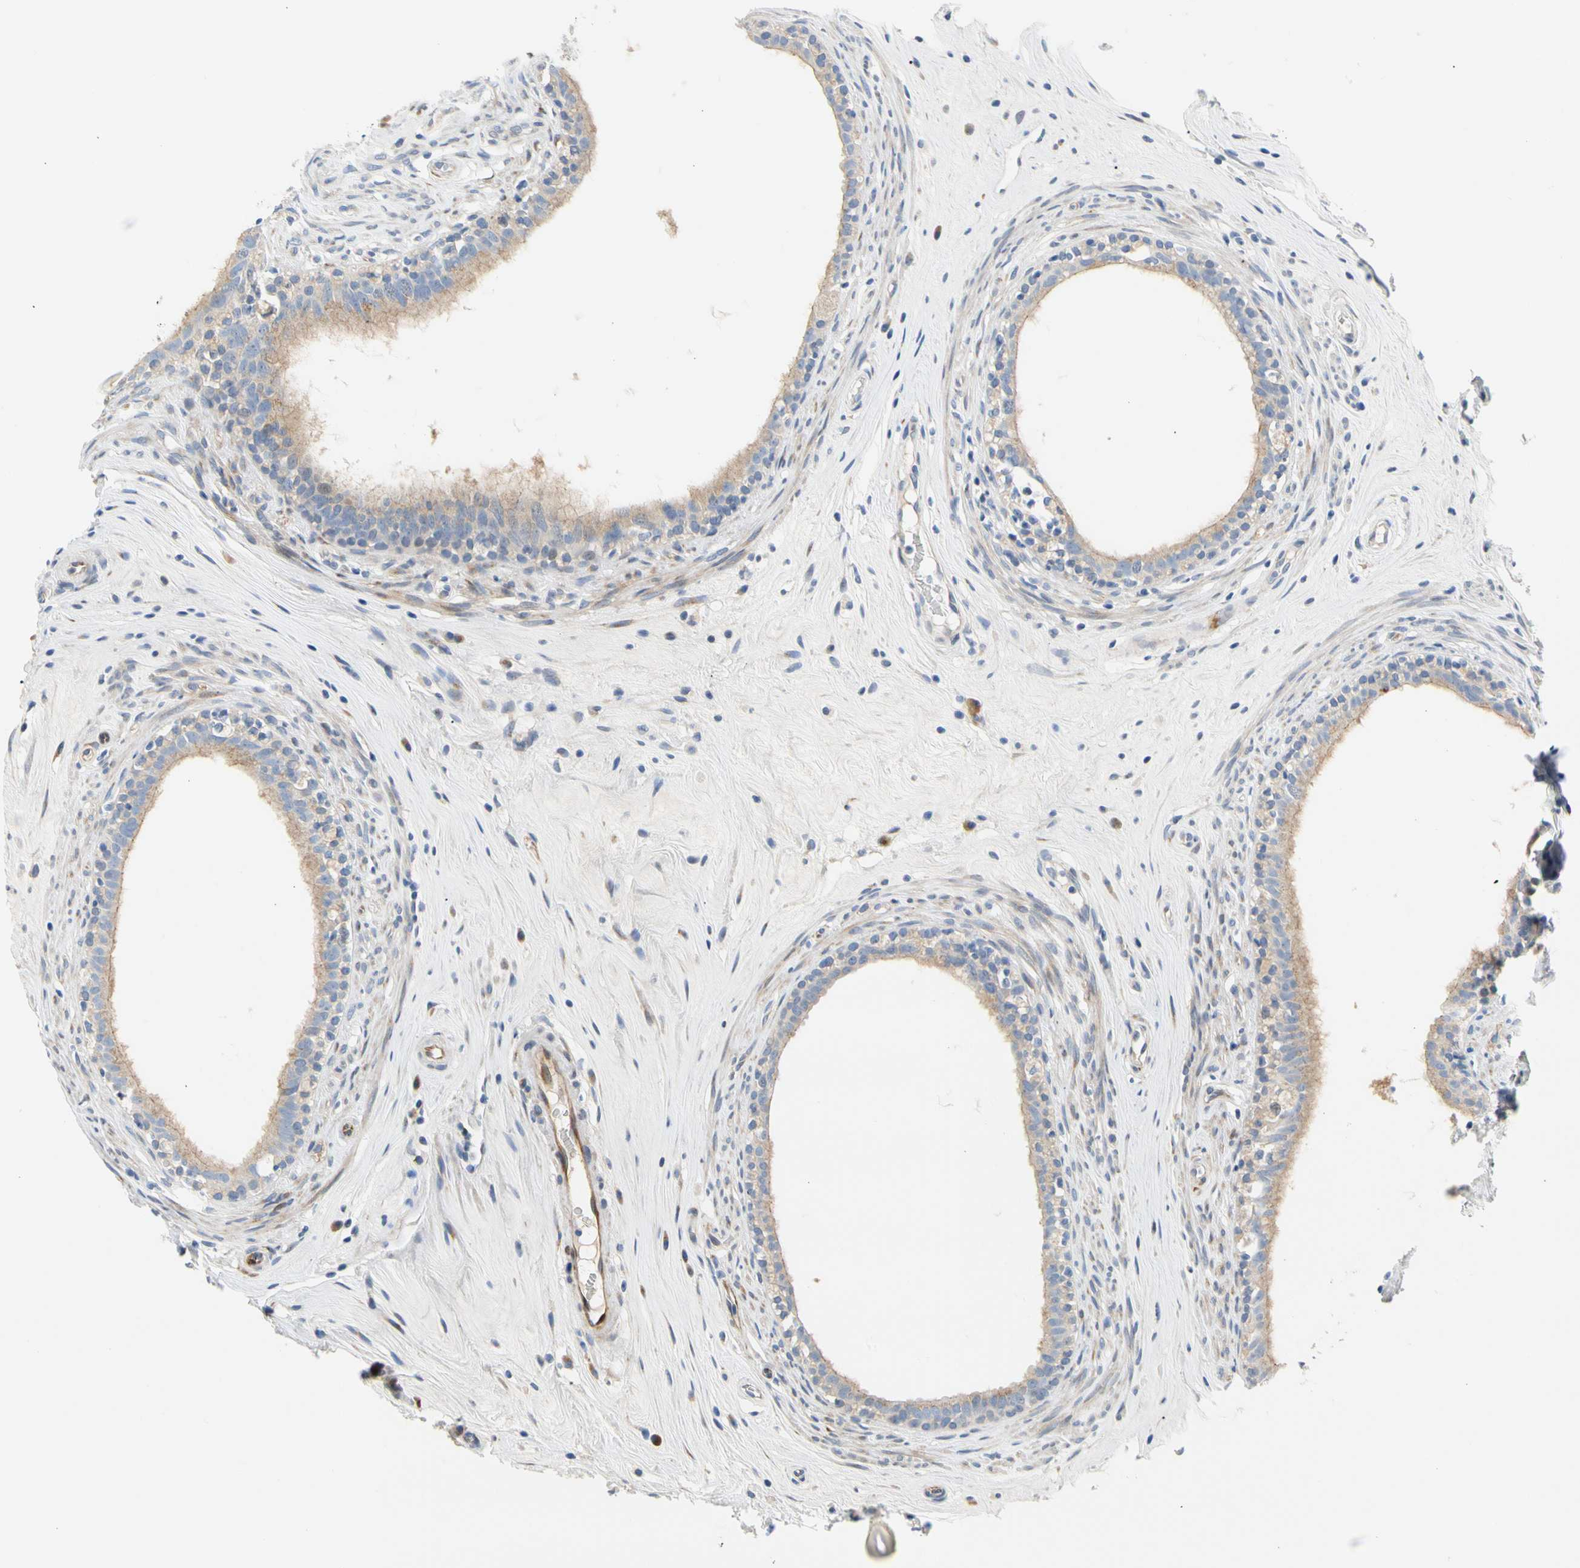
{"staining": {"intensity": "weak", "quantity": "25%-75%", "location": "cytoplasmic/membranous"}, "tissue": "epididymis", "cell_type": "Glandular cells", "image_type": "normal", "snomed": [{"axis": "morphology", "description": "Normal tissue, NOS"}, {"axis": "morphology", "description": "Inflammation, NOS"}, {"axis": "topography", "description": "Epididymis"}], "caption": "A high-resolution histopathology image shows IHC staining of normal epididymis, which exhibits weak cytoplasmic/membranous positivity in about 25%-75% of glandular cells.", "gene": "ZNF236", "patient": {"sex": "male", "age": 84}}